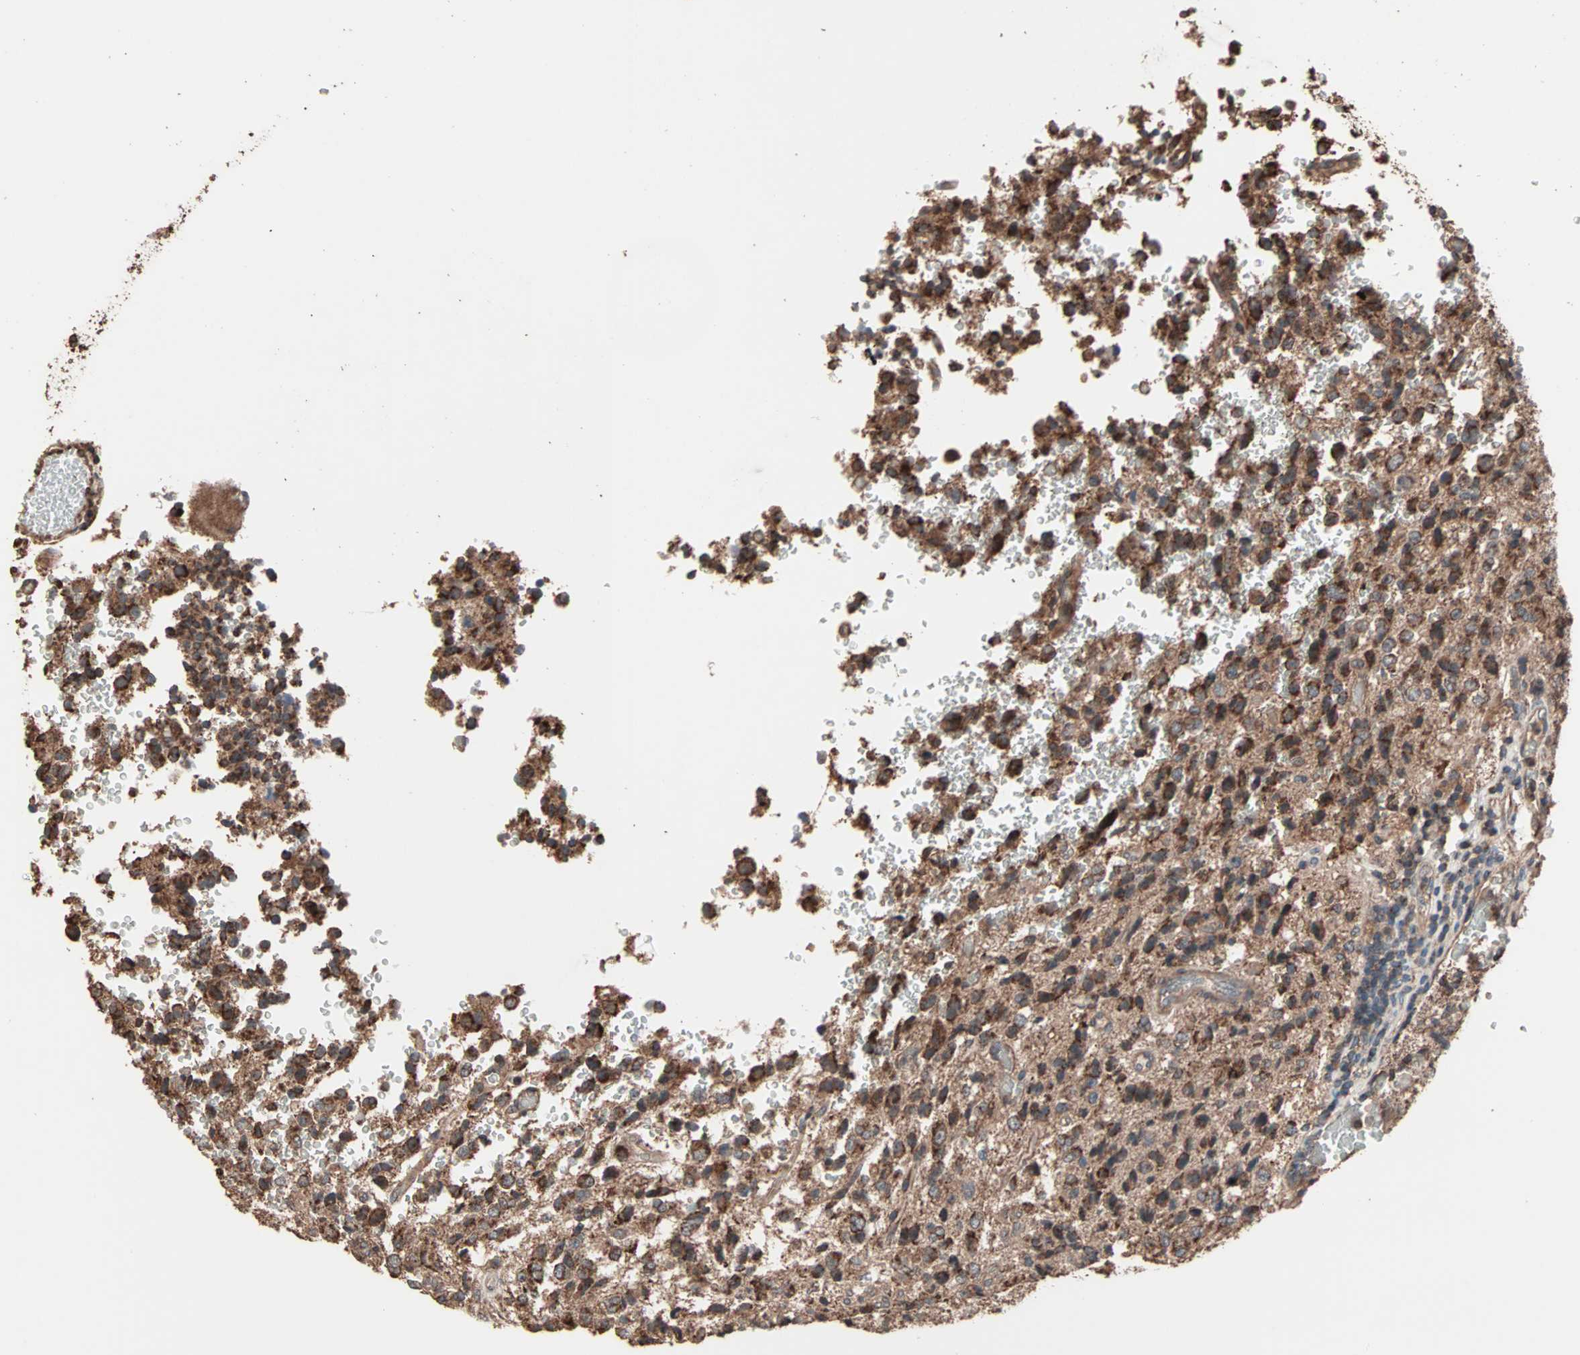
{"staining": {"intensity": "moderate", "quantity": ">75%", "location": "cytoplasmic/membranous"}, "tissue": "glioma", "cell_type": "Tumor cells", "image_type": "cancer", "snomed": [{"axis": "morphology", "description": "Glioma, malignant, High grade"}, {"axis": "topography", "description": "pancreas cauda"}], "caption": "High-grade glioma (malignant) tissue exhibits moderate cytoplasmic/membranous positivity in approximately >75% of tumor cells, visualized by immunohistochemistry. (DAB = brown stain, brightfield microscopy at high magnification).", "gene": "MRPL2", "patient": {"sex": "male", "age": 60}}